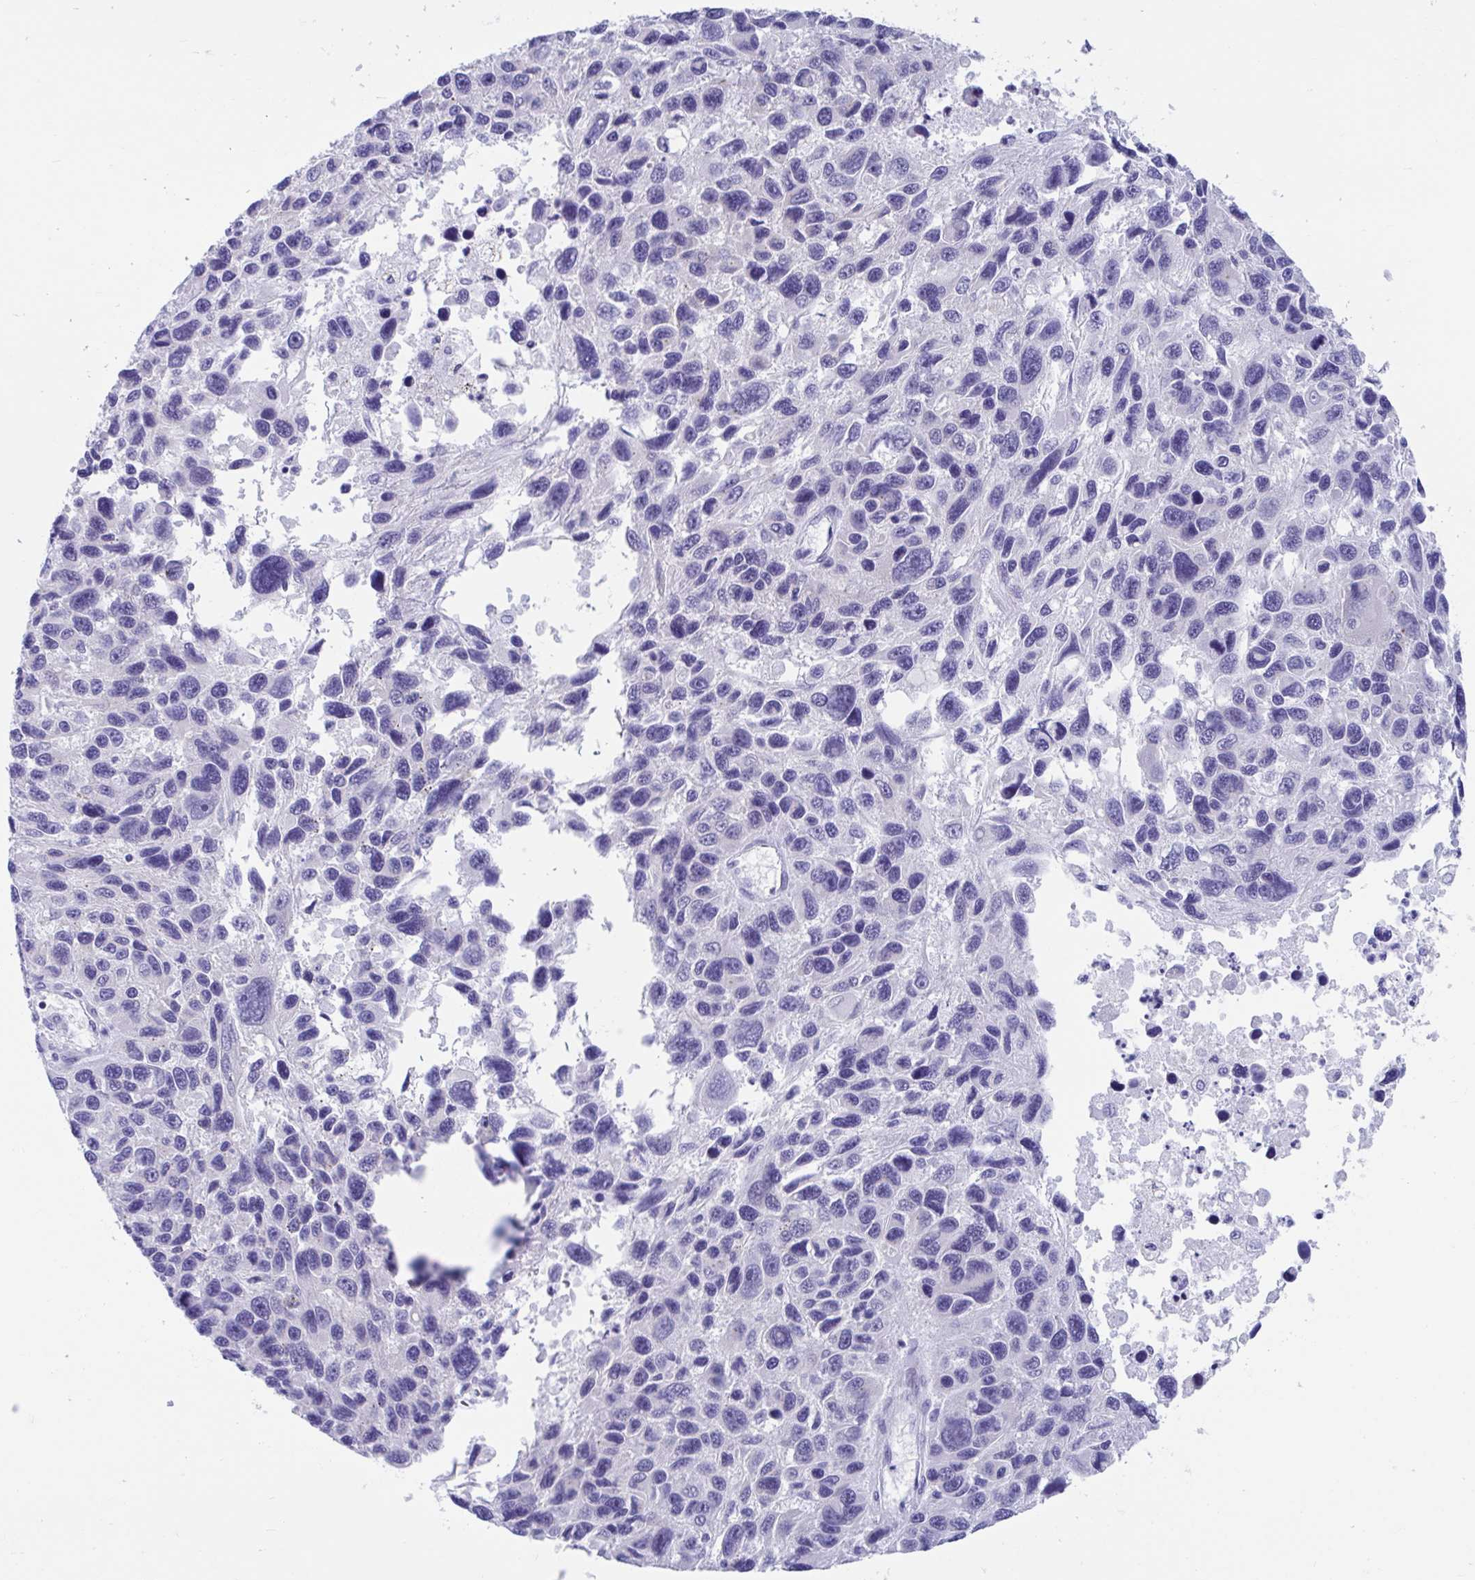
{"staining": {"intensity": "negative", "quantity": "none", "location": "none"}, "tissue": "melanoma", "cell_type": "Tumor cells", "image_type": "cancer", "snomed": [{"axis": "morphology", "description": "Malignant melanoma, NOS"}, {"axis": "topography", "description": "Skin"}], "caption": "Immunohistochemical staining of malignant melanoma exhibits no significant positivity in tumor cells. Brightfield microscopy of immunohistochemistry stained with DAB (brown) and hematoxylin (blue), captured at high magnification.", "gene": "TTC30B", "patient": {"sex": "male", "age": 53}}